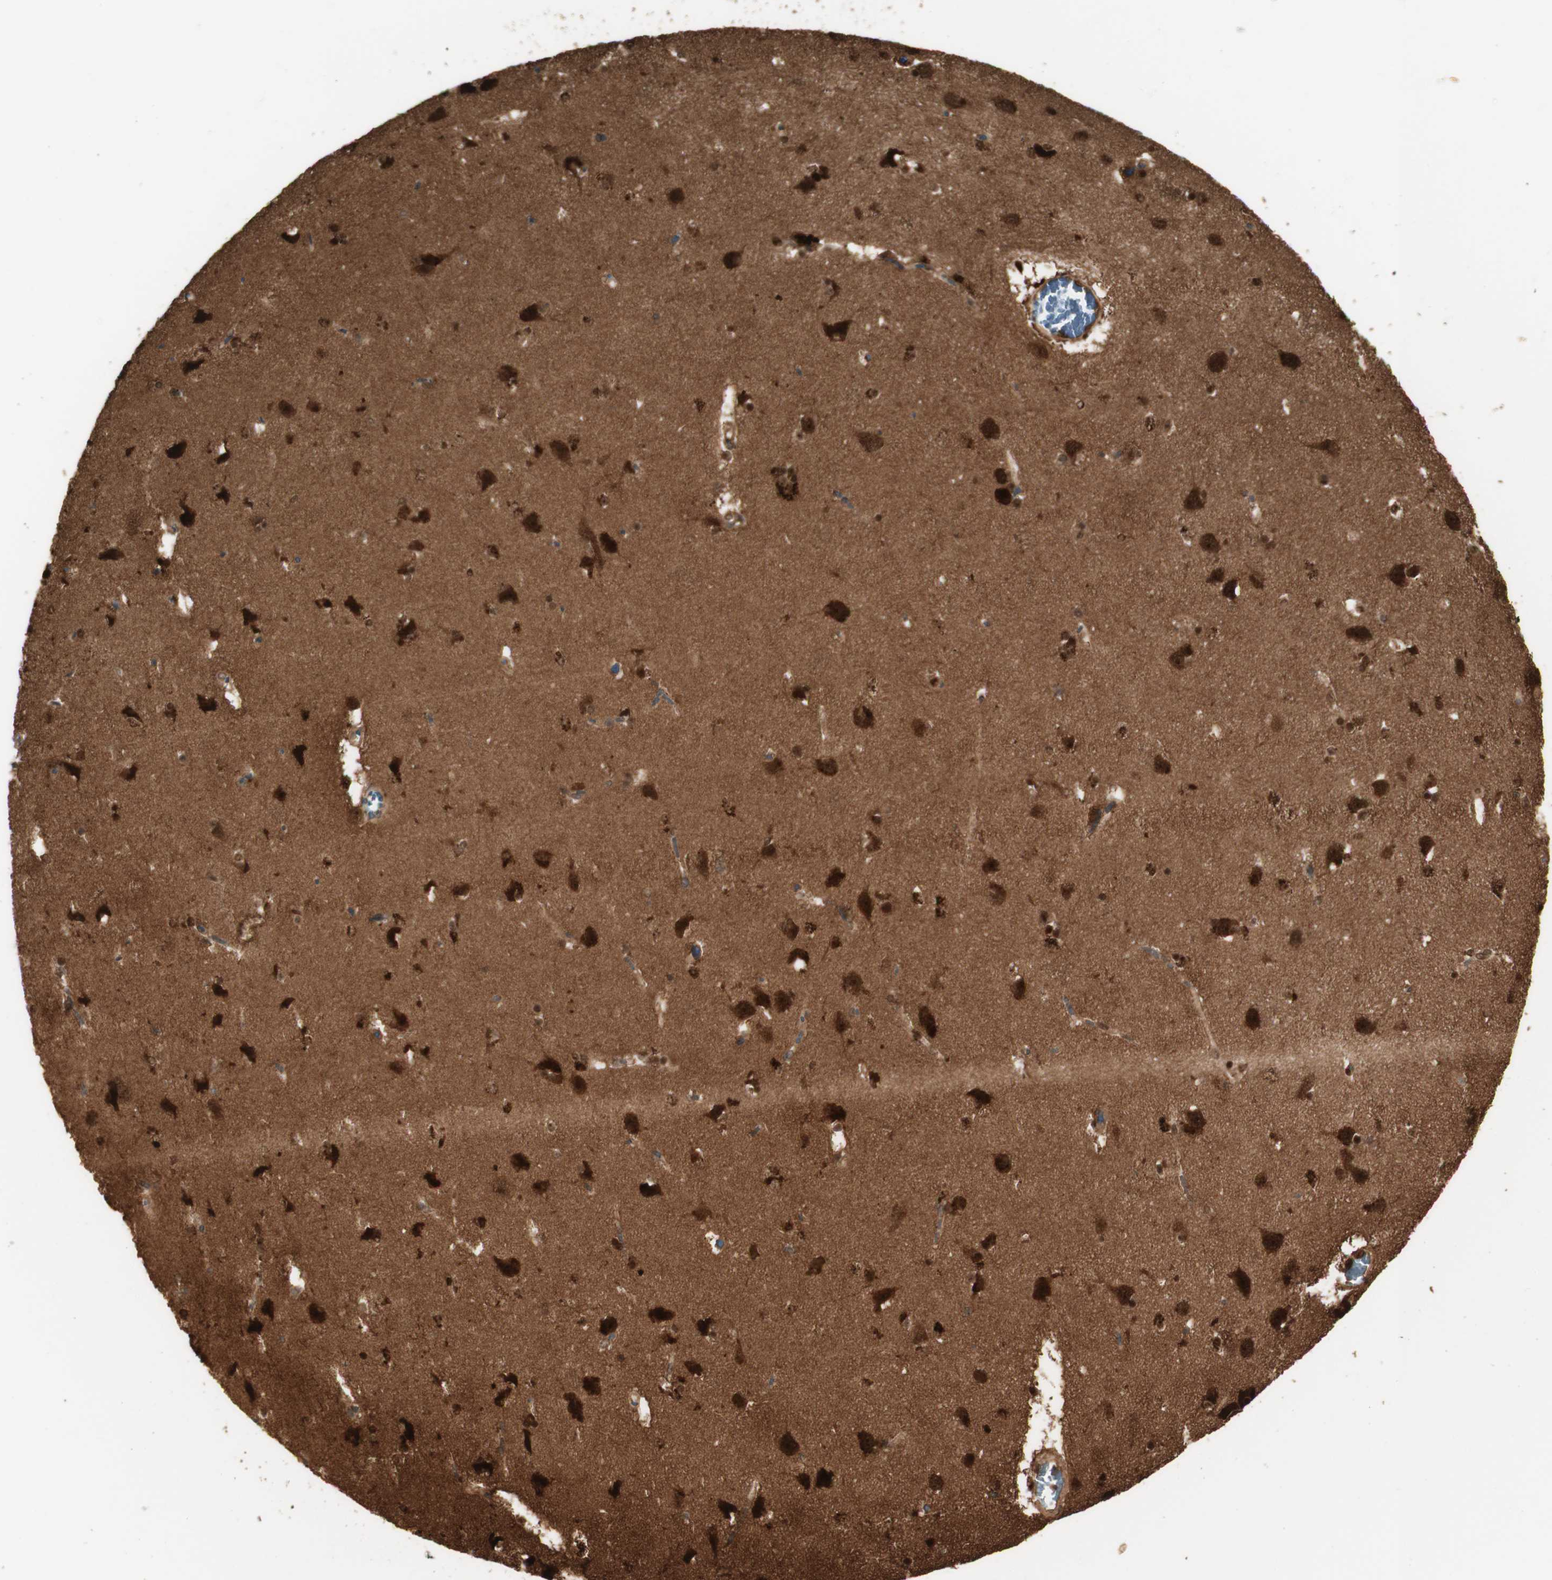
{"staining": {"intensity": "strong", "quantity": ">75%", "location": "cytoplasmic/membranous,nuclear"}, "tissue": "caudate", "cell_type": "Glial cells", "image_type": "normal", "snomed": [{"axis": "morphology", "description": "Normal tissue, NOS"}, {"axis": "topography", "description": "Lateral ventricle wall"}], "caption": "A brown stain shows strong cytoplasmic/membranous,nuclear positivity of a protein in glial cells of unremarkable caudate. Ihc stains the protein in brown and the nuclei are stained blue.", "gene": "YWHAB", "patient": {"sex": "male", "age": 45}}